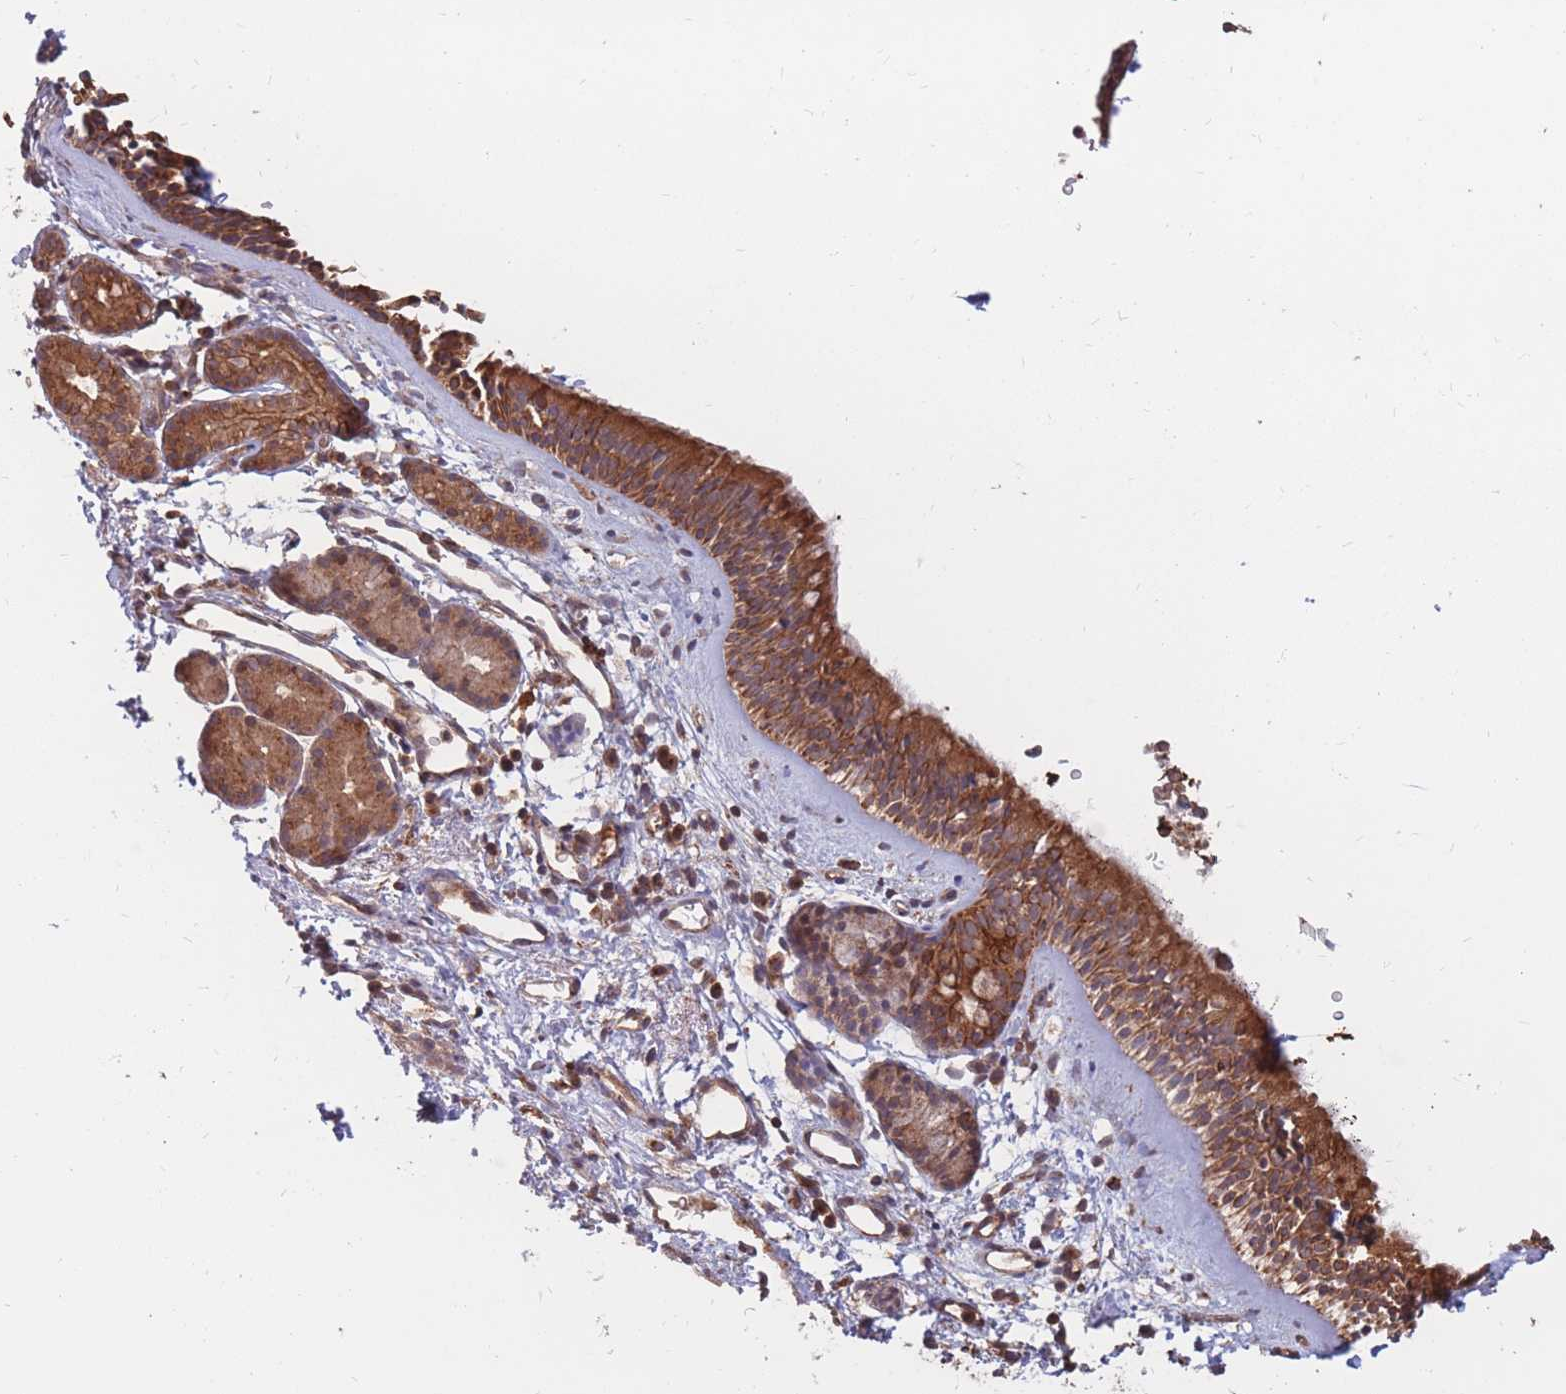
{"staining": {"intensity": "strong", "quantity": ">75%", "location": "cytoplasmic/membranous"}, "tissue": "nasopharynx", "cell_type": "Respiratory epithelial cells", "image_type": "normal", "snomed": [{"axis": "morphology", "description": "Normal tissue, NOS"}, {"axis": "topography", "description": "Nasopharynx"}], "caption": "Protein analysis of benign nasopharynx demonstrates strong cytoplasmic/membranous expression in approximately >75% of respiratory epithelial cells. Using DAB (3,3'-diaminobenzidine) (brown) and hematoxylin (blue) stains, captured at high magnification using brightfield microscopy.", "gene": "RASSF2", "patient": {"sex": "male", "age": 82}}